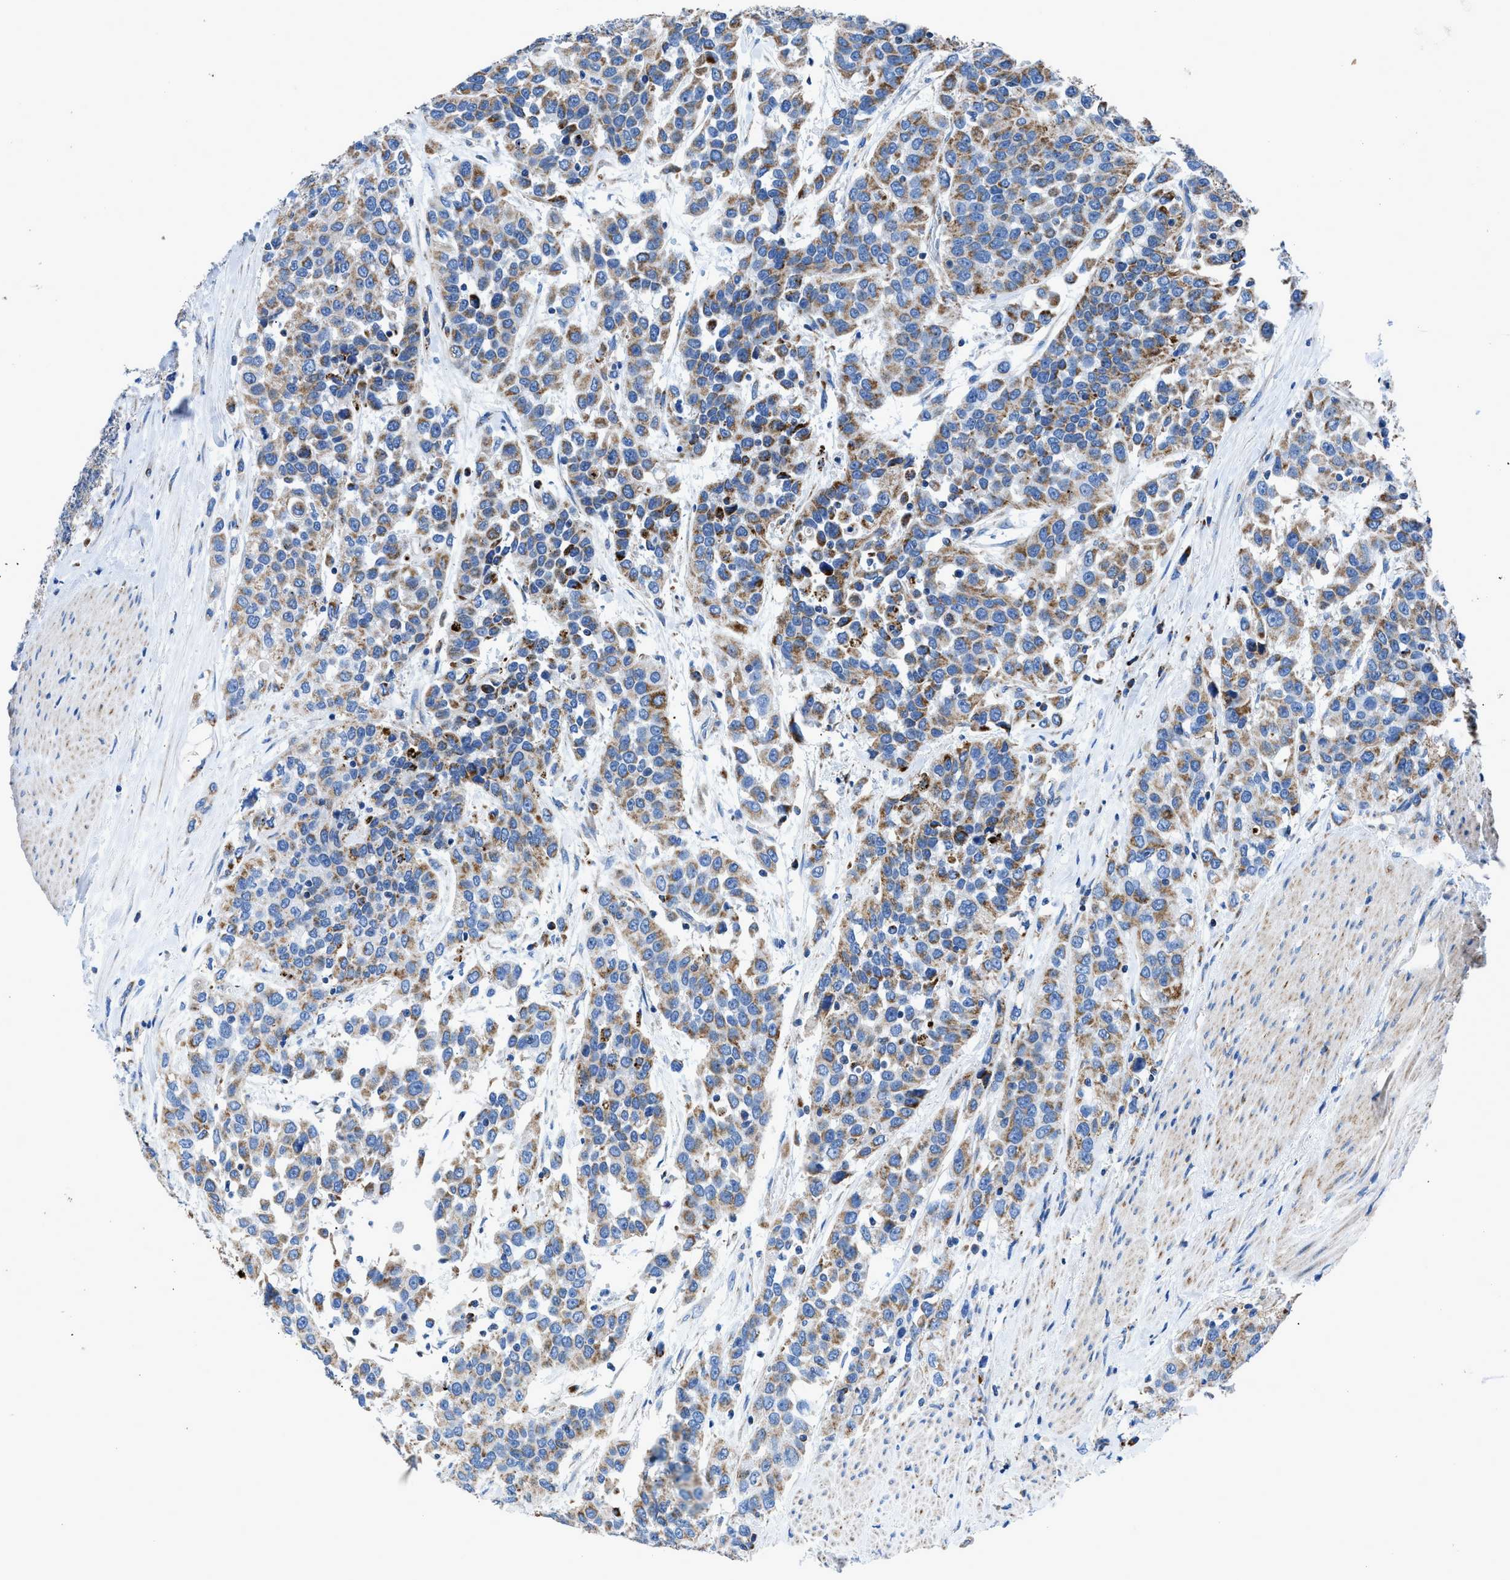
{"staining": {"intensity": "moderate", "quantity": "25%-75%", "location": "cytoplasmic/membranous"}, "tissue": "urothelial cancer", "cell_type": "Tumor cells", "image_type": "cancer", "snomed": [{"axis": "morphology", "description": "Urothelial carcinoma, High grade"}, {"axis": "topography", "description": "Urinary bladder"}], "caption": "An image of human high-grade urothelial carcinoma stained for a protein shows moderate cytoplasmic/membranous brown staining in tumor cells. (Stains: DAB (3,3'-diaminobenzidine) in brown, nuclei in blue, Microscopy: brightfield microscopy at high magnification).", "gene": "ZDHHC3", "patient": {"sex": "female", "age": 80}}